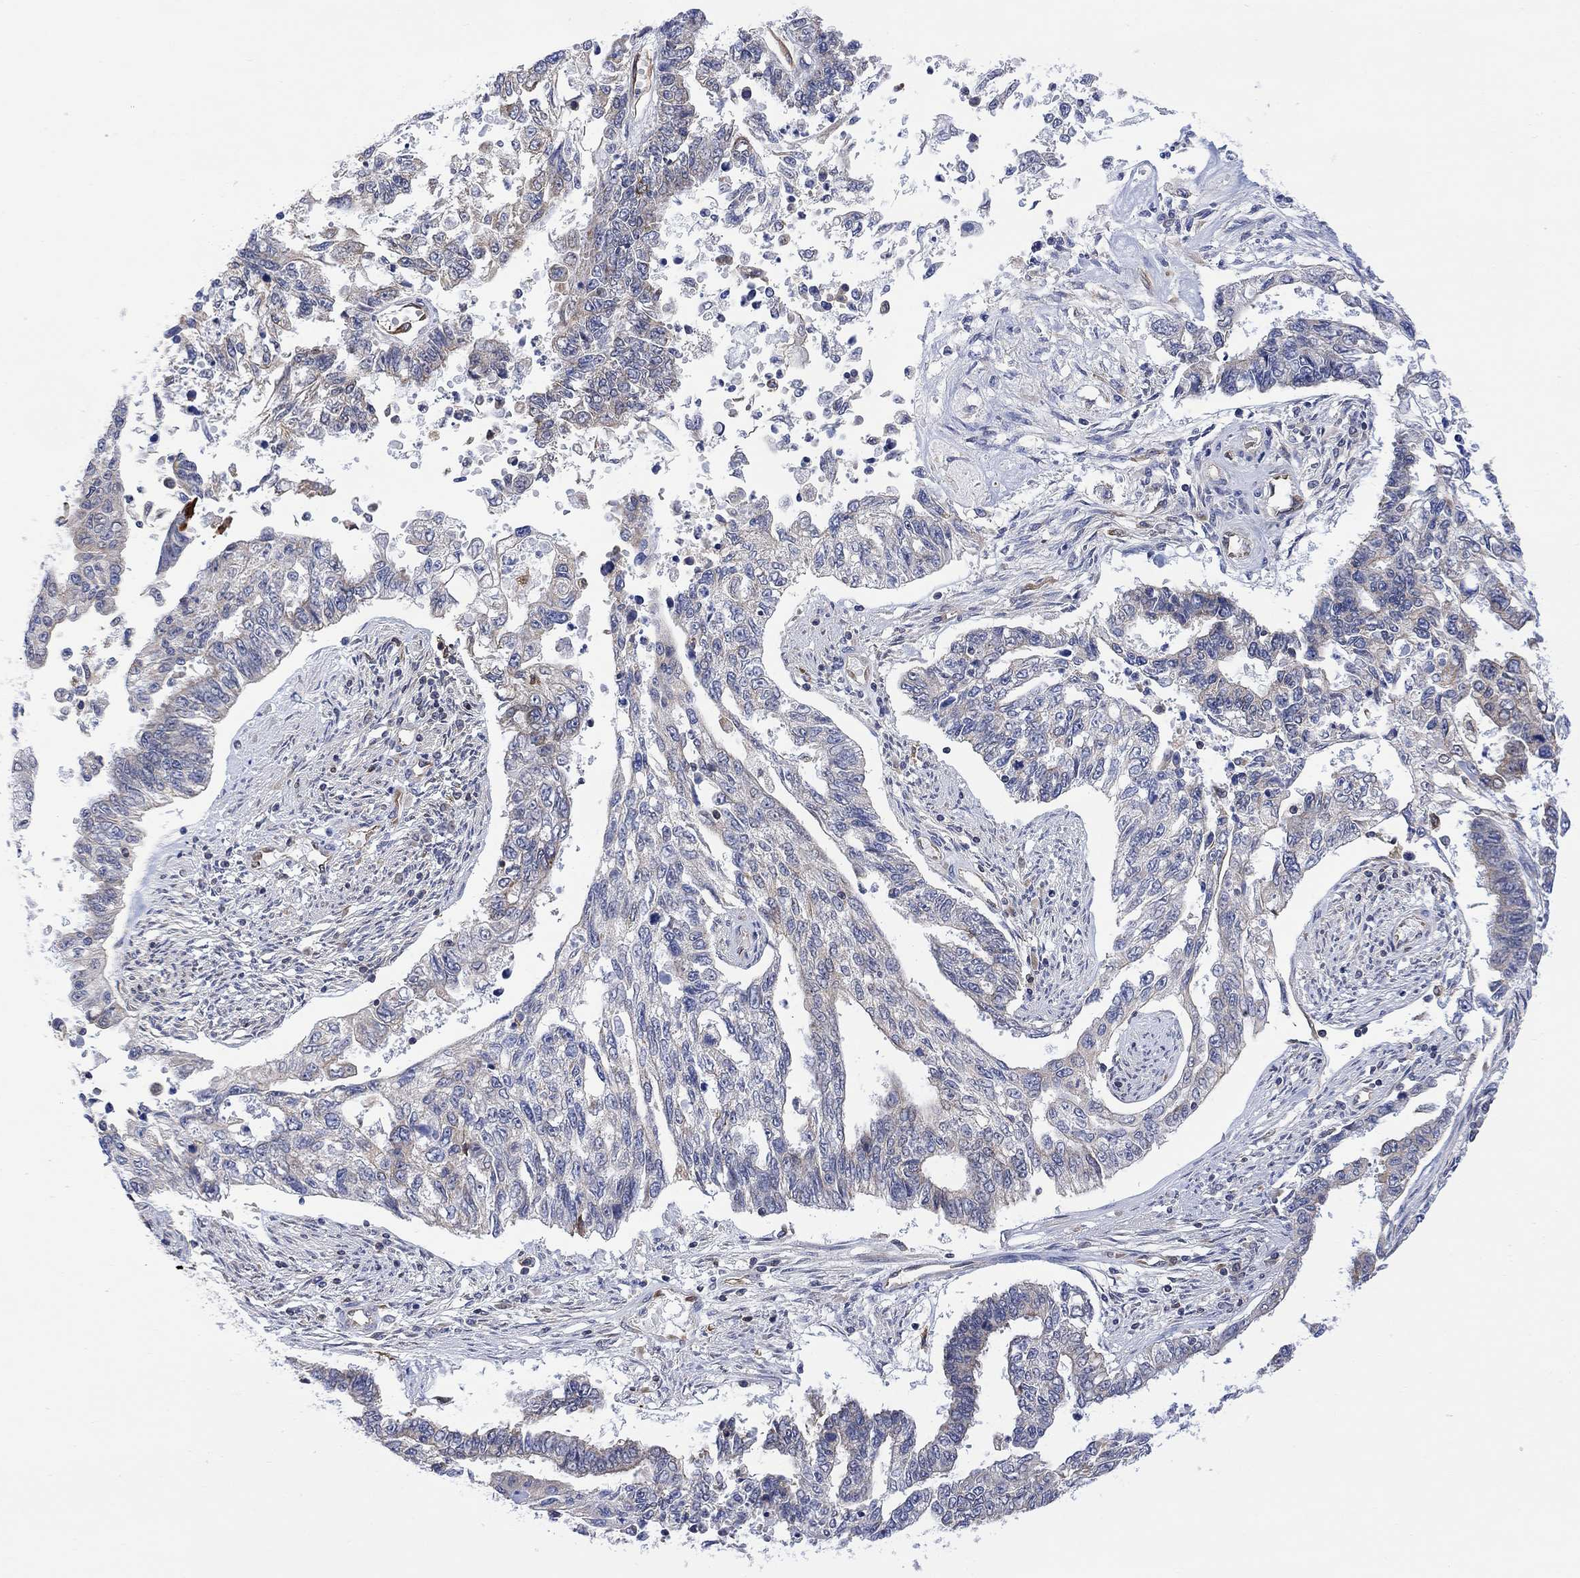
{"staining": {"intensity": "weak", "quantity": "<25%", "location": "cytoplasmic/membranous"}, "tissue": "endometrial cancer", "cell_type": "Tumor cells", "image_type": "cancer", "snomed": [{"axis": "morphology", "description": "Adenocarcinoma, NOS"}, {"axis": "topography", "description": "Uterus"}], "caption": "A high-resolution image shows IHC staining of adenocarcinoma (endometrial), which exhibits no significant positivity in tumor cells.", "gene": "GBP5", "patient": {"sex": "female", "age": 59}}